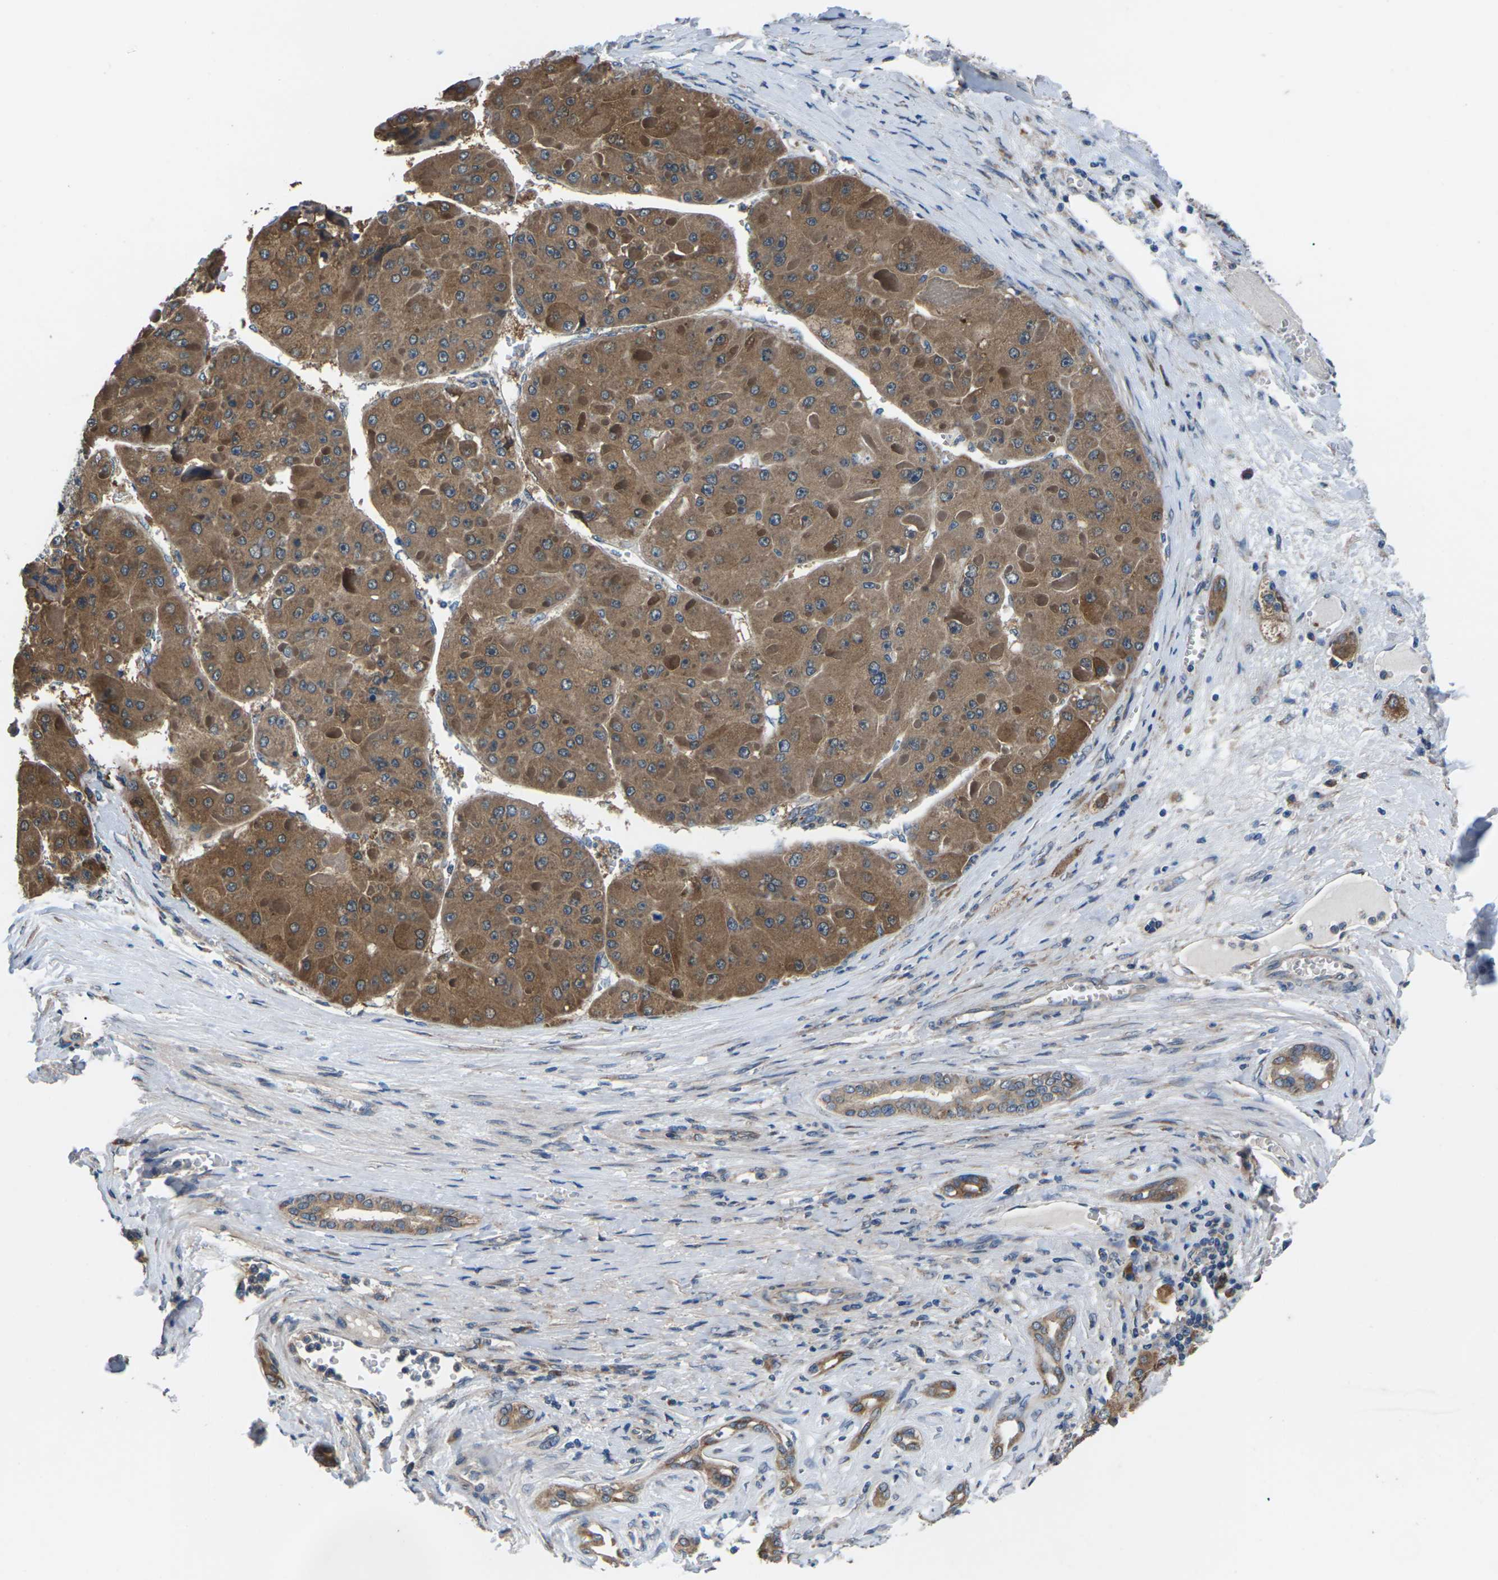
{"staining": {"intensity": "moderate", "quantity": ">75%", "location": "cytoplasmic/membranous"}, "tissue": "liver cancer", "cell_type": "Tumor cells", "image_type": "cancer", "snomed": [{"axis": "morphology", "description": "Carcinoma, Hepatocellular, NOS"}, {"axis": "topography", "description": "Liver"}], "caption": "Tumor cells exhibit medium levels of moderate cytoplasmic/membranous expression in approximately >75% of cells in human liver hepatocellular carcinoma. (DAB IHC, brown staining for protein, blue staining for nuclei).", "gene": "GABRP", "patient": {"sex": "female", "age": 73}}